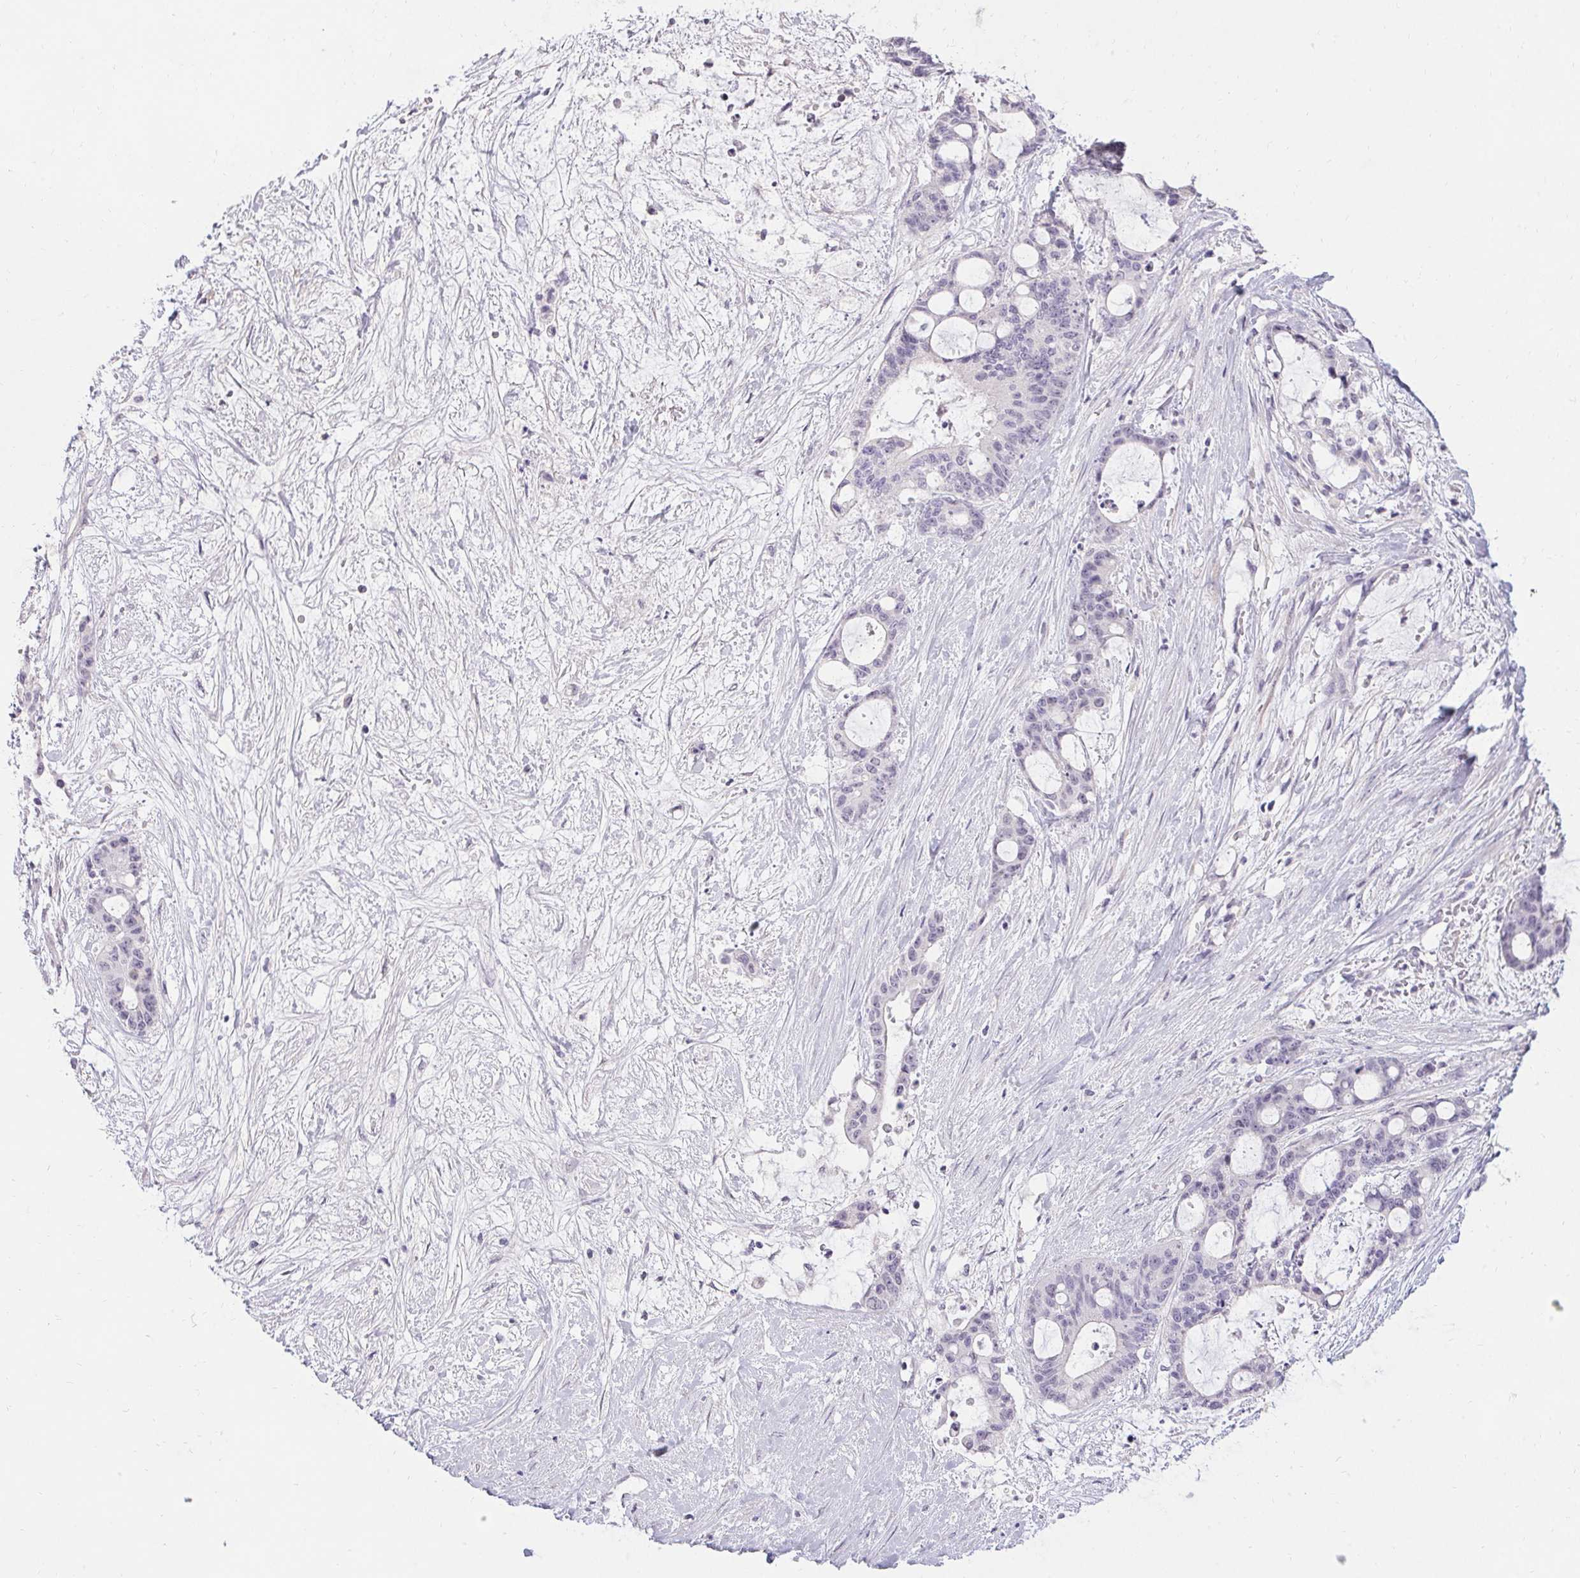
{"staining": {"intensity": "negative", "quantity": "none", "location": "none"}, "tissue": "liver cancer", "cell_type": "Tumor cells", "image_type": "cancer", "snomed": [{"axis": "morphology", "description": "Normal tissue, NOS"}, {"axis": "morphology", "description": "Cholangiocarcinoma"}, {"axis": "topography", "description": "Liver"}, {"axis": "topography", "description": "Peripheral nerve tissue"}], "caption": "Immunohistochemistry histopathology image of neoplastic tissue: human liver cancer (cholangiocarcinoma) stained with DAB (3,3'-diaminobenzidine) exhibits no significant protein expression in tumor cells.", "gene": "PMEL", "patient": {"sex": "female", "age": 73}}